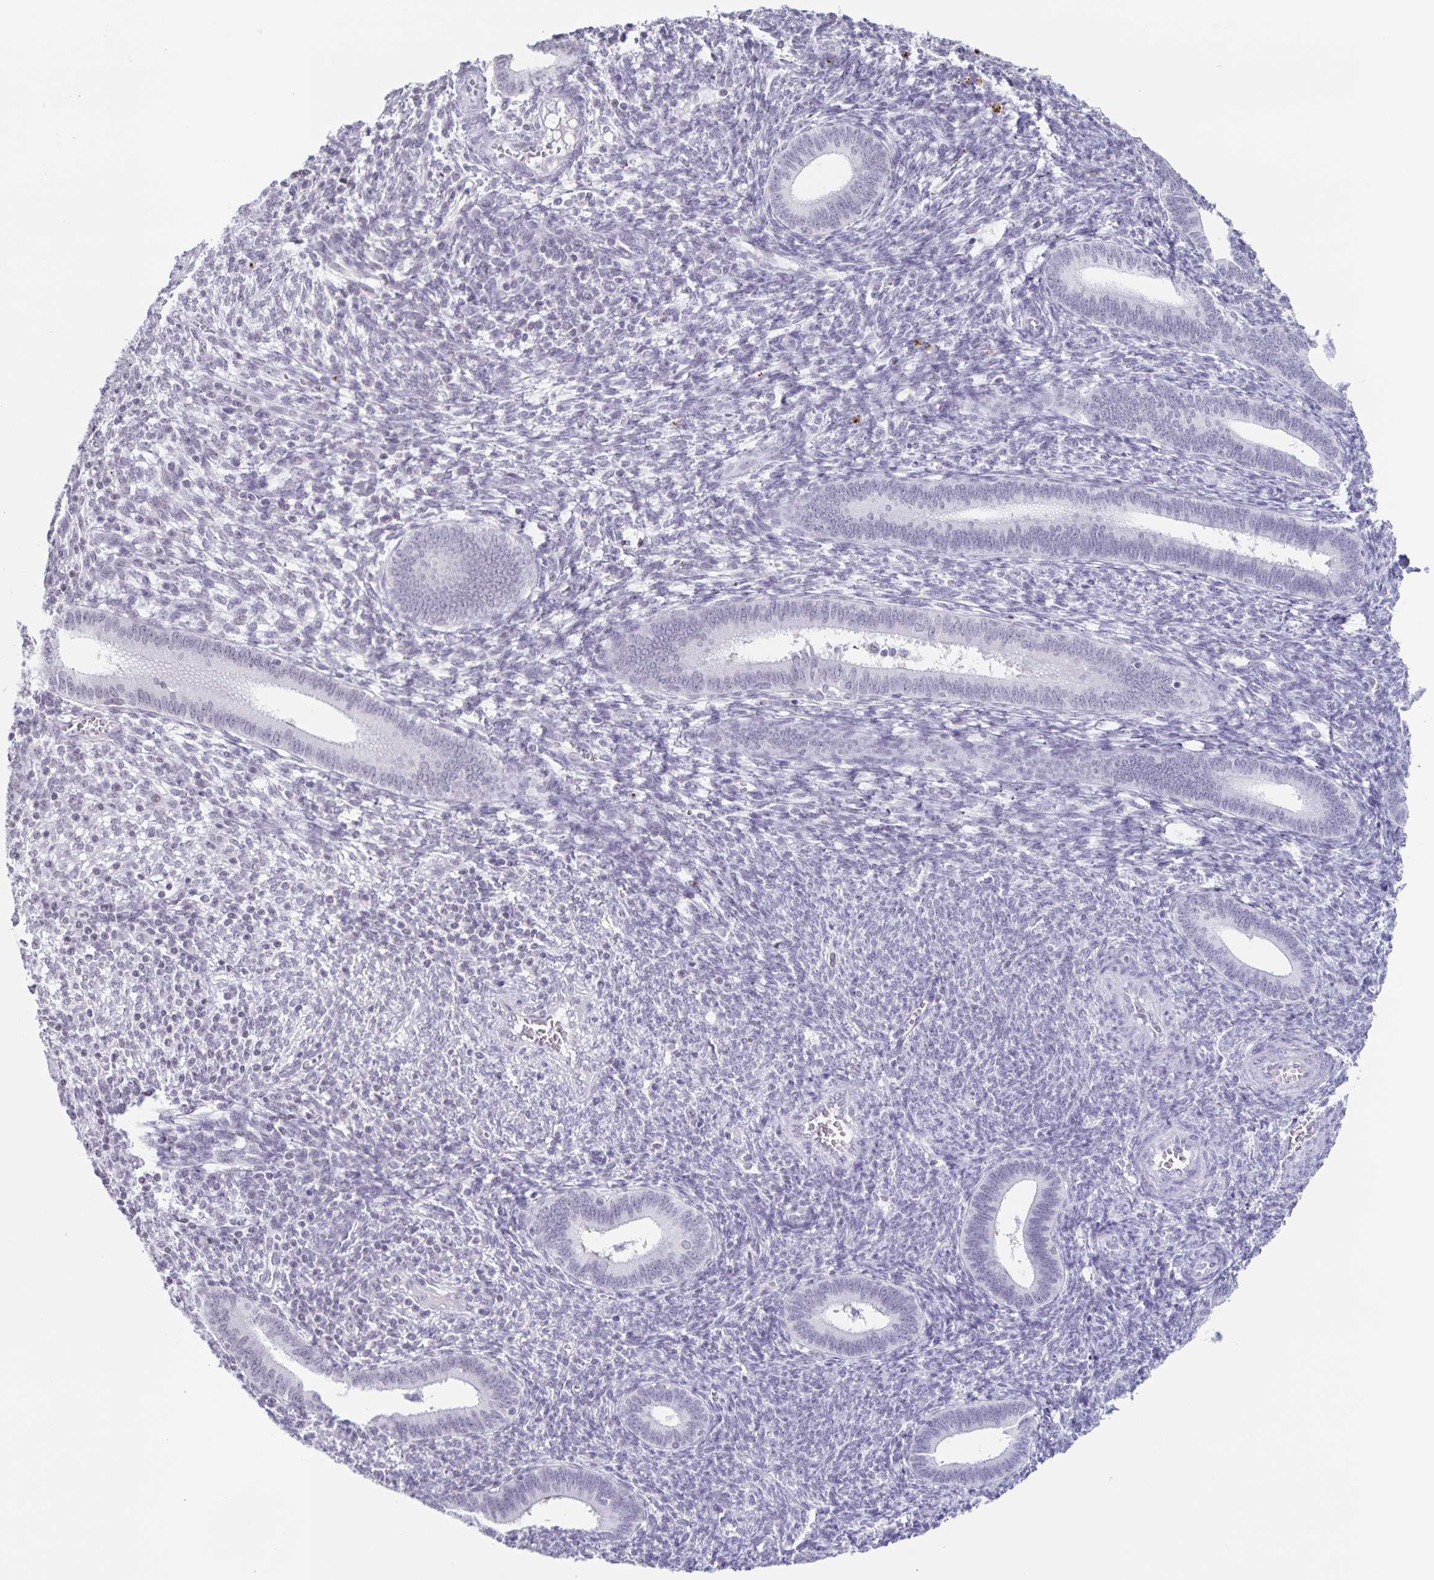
{"staining": {"intensity": "negative", "quantity": "none", "location": "none"}, "tissue": "endometrium", "cell_type": "Cells in endometrial stroma", "image_type": "normal", "snomed": [{"axis": "morphology", "description": "Normal tissue, NOS"}, {"axis": "topography", "description": "Endometrium"}], "caption": "IHC histopathology image of unremarkable endometrium: human endometrium stained with DAB displays no significant protein staining in cells in endometrial stroma. (DAB IHC, high magnification).", "gene": "LCE6A", "patient": {"sex": "female", "age": 41}}